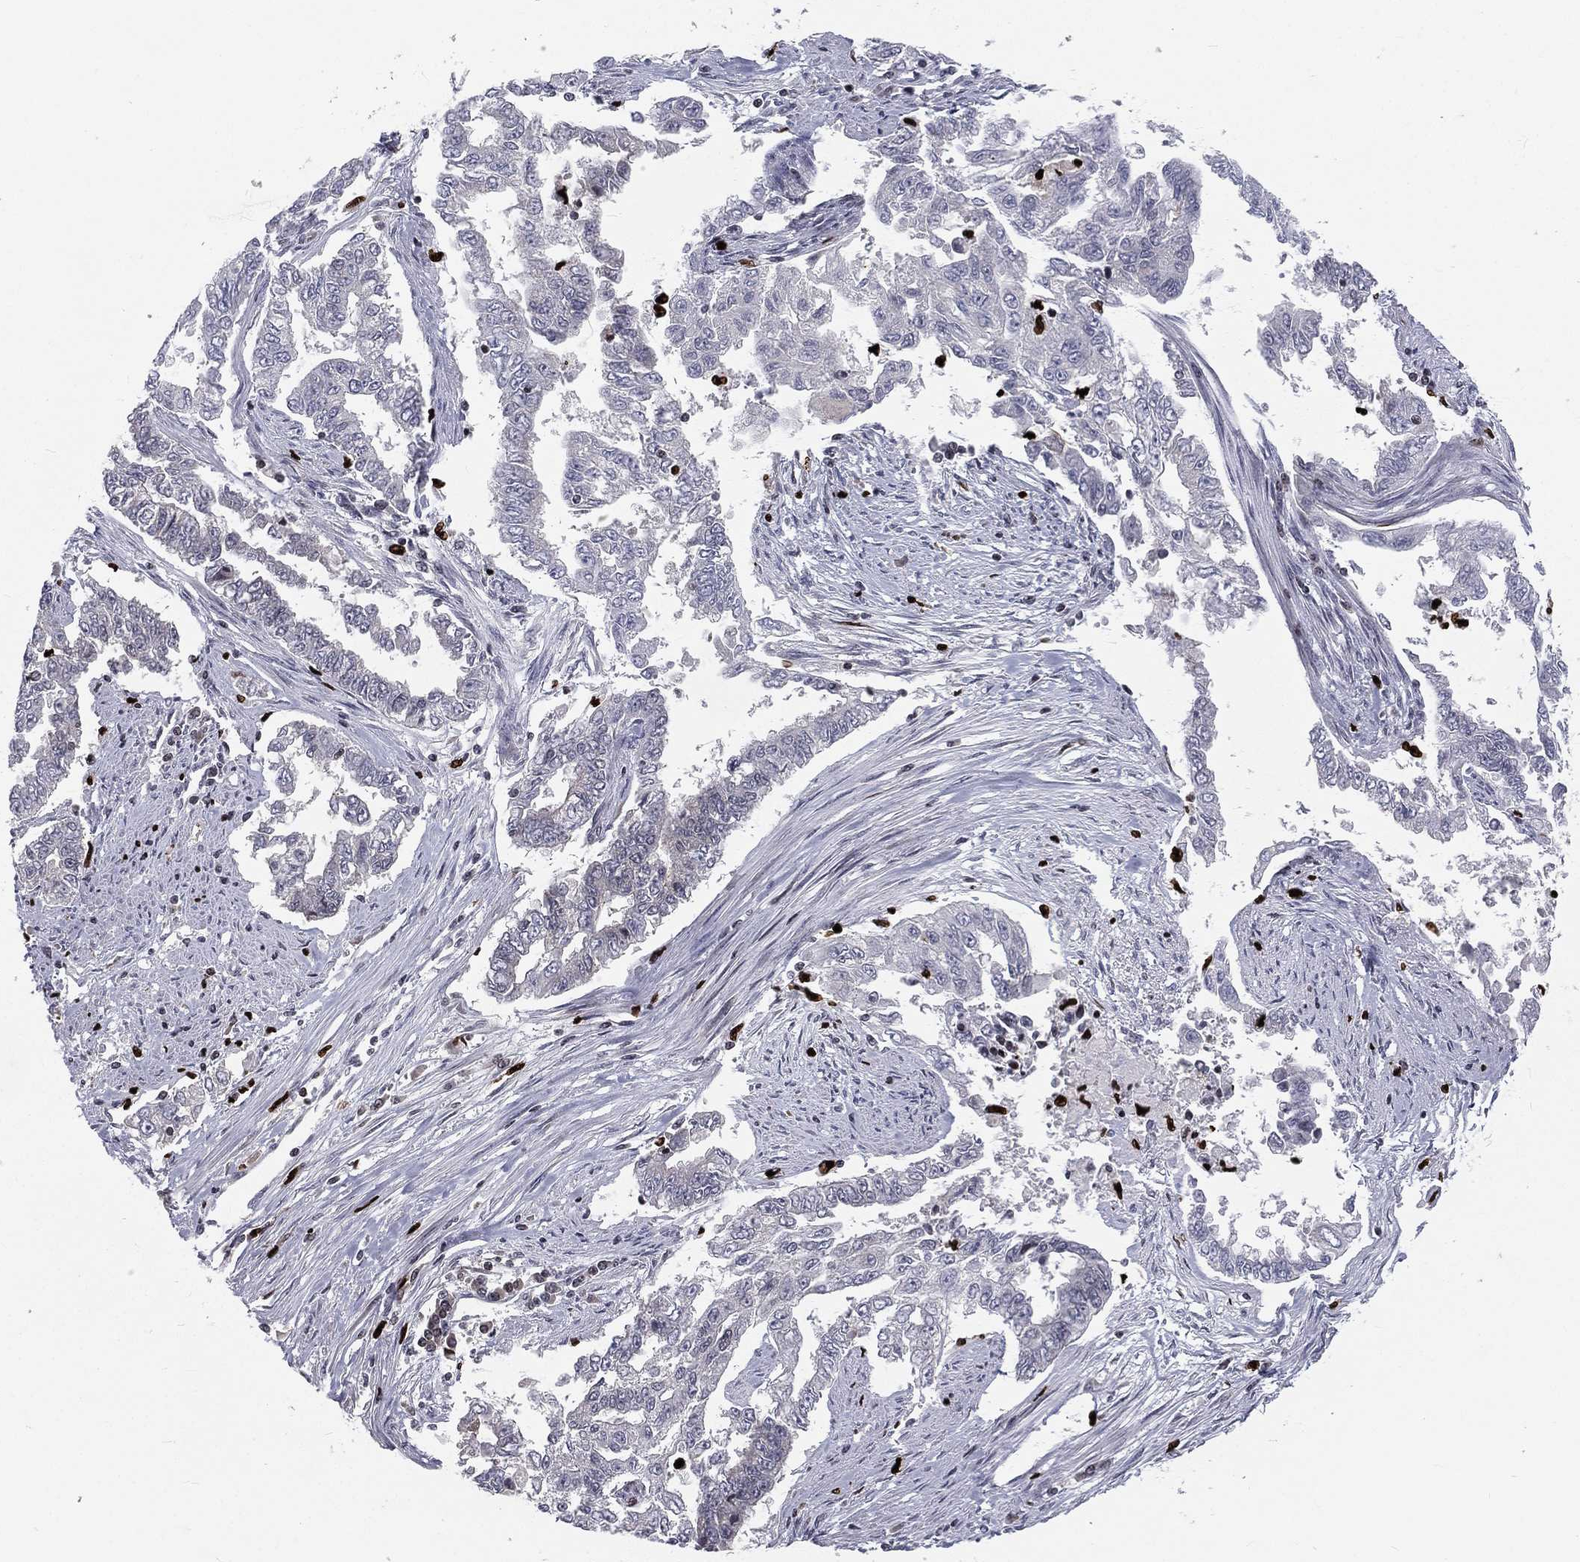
{"staining": {"intensity": "negative", "quantity": "none", "location": "none"}, "tissue": "endometrial cancer", "cell_type": "Tumor cells", "image_type": "cancer", "snomed": [{"axis": "morphology", "description": "Adenocarcinoma, NOS"}, {"axis": "topography", "description": "Uterus"}], "caption": "Image shows no protein positivity in tumor cells of endometrial cancer tissue. (IHC, brightfield microscopy, high magnification).", "gene": "MNDA", "patient": {"sex": "female", "age": 59}}